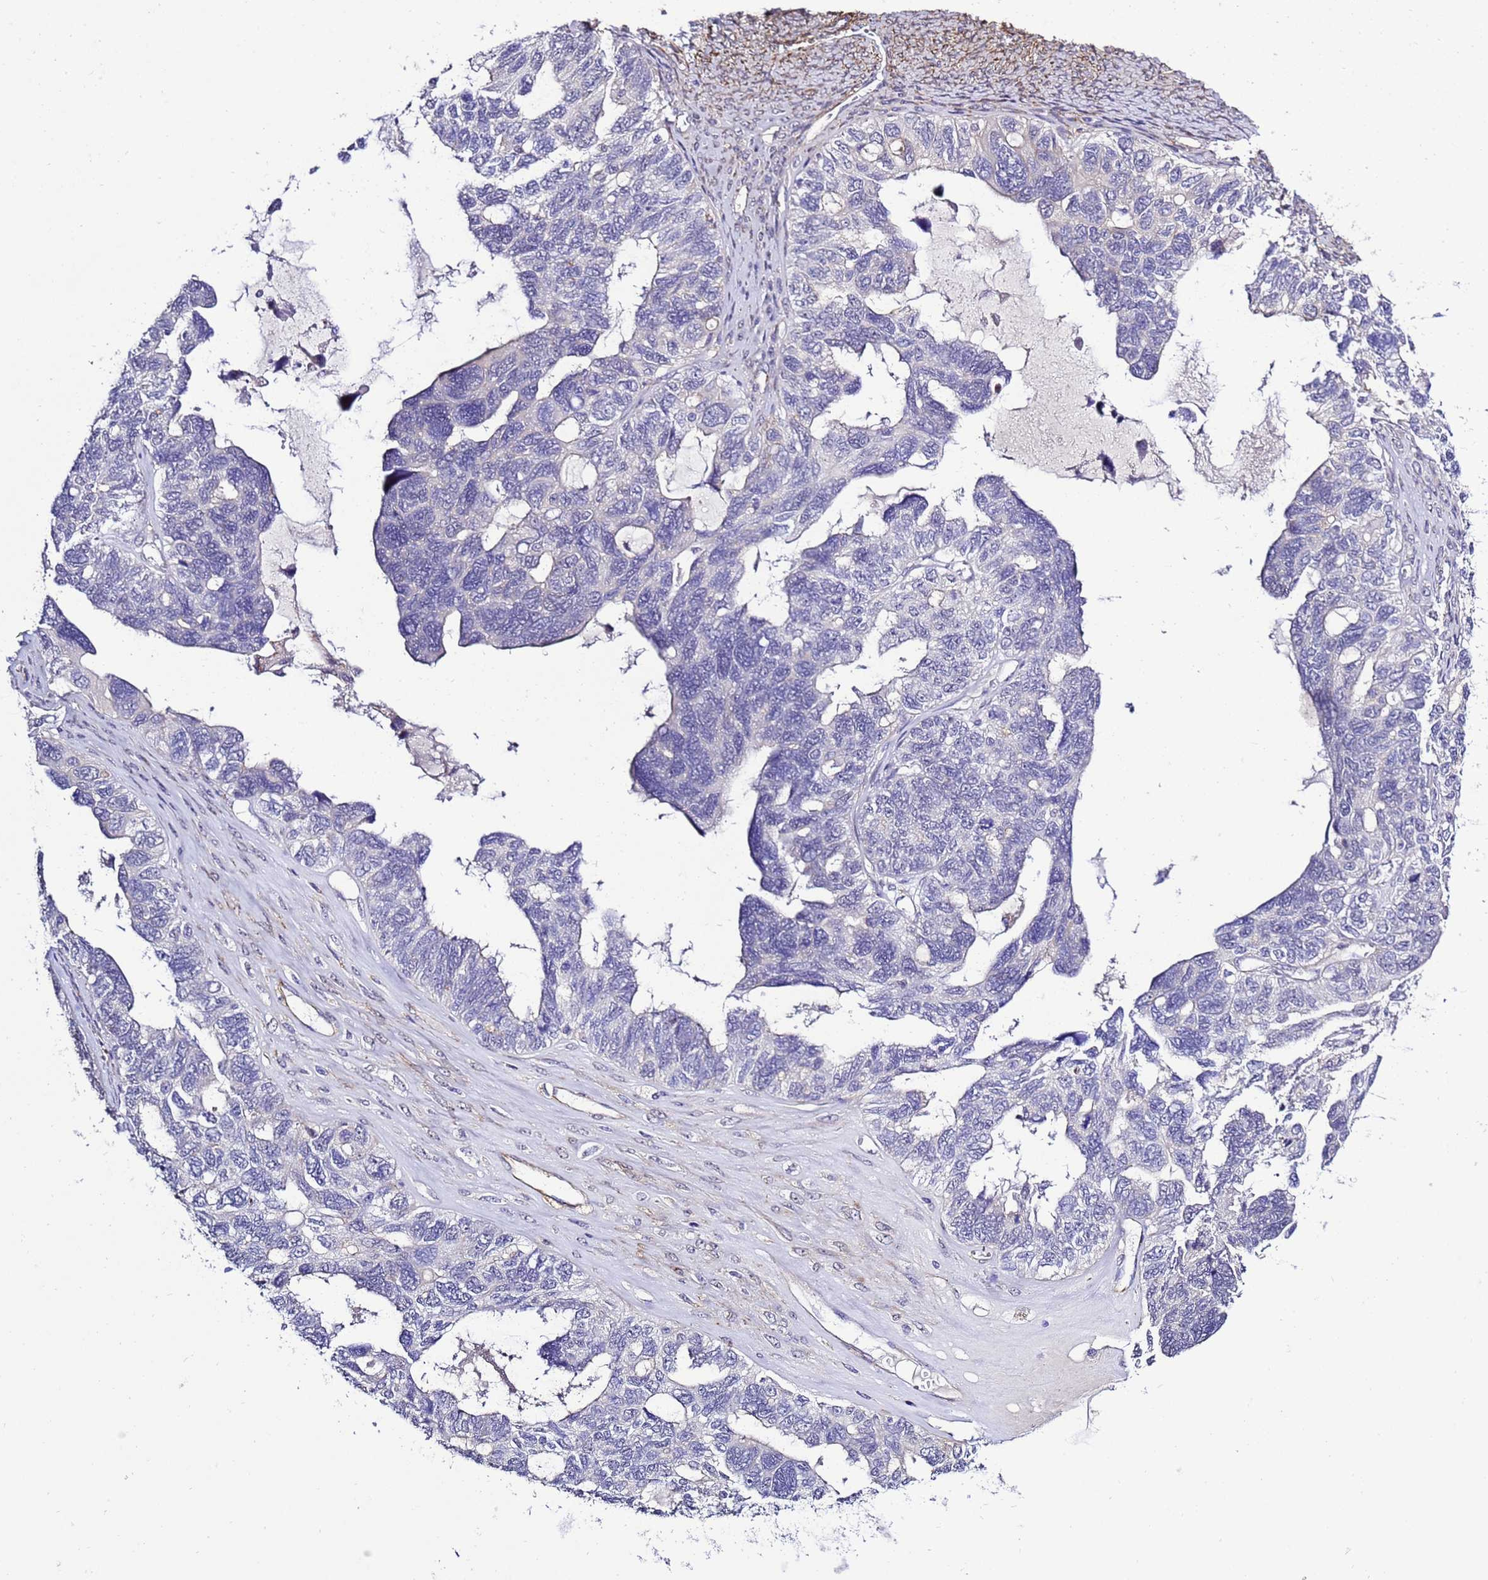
{"staining": {"intensity": "negative", "quantity": "none", "location": "none"}, "tissue": "ovarian cancer", "cell_type": "Tumor cells", "image_type": "cancer", "snomed": [{"axis": "morphology", "description": "Cystadenocarcinoma, serous, NOS"}, {"axis": "topography", "description": "Ovary"}], "caption": "DAB (3,3'-diaminobenzidine) immunohistochemical staining of serous cystadenocarcinoma (ovarian) displays no significant staining in tumor cells. The staining was performed using DAB to visualize the protein expression in brown, while the nuclei were stained in blue with hematoxylin (Magnification: 20x).", "gene": "GZF1", "patient": {"sex": "female", "age": 79}}